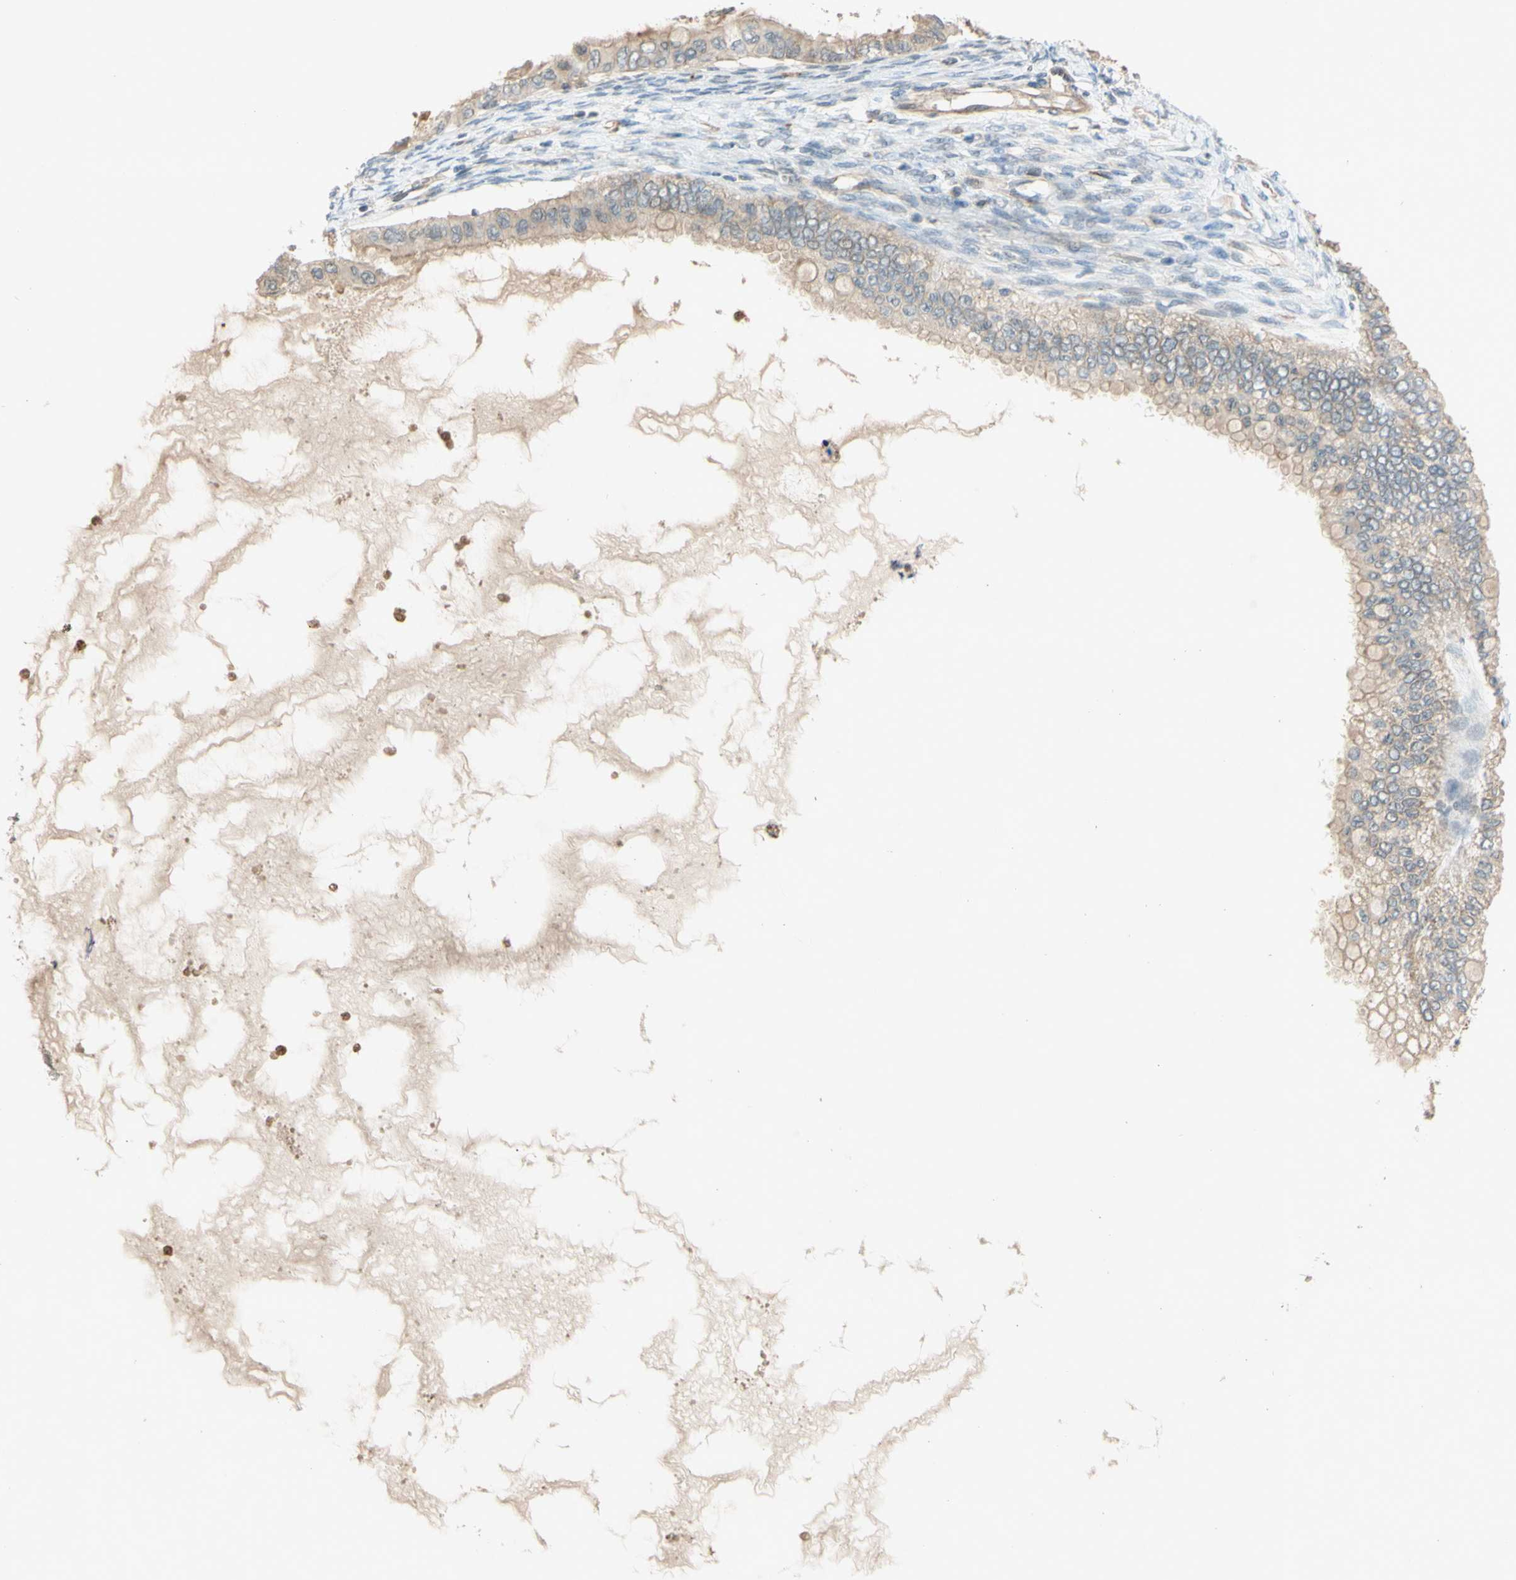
{"staining": {"intensity": "weak", "quantity": ">75%", "location": "cytoplasmic/membranous"}, "tissue": "ovarian cancer", "cell_type": "Tumor cells", "image_type": "cancer", "snomed": [{"axis": "morphology", "description": "Cystadenocarcinoma, mucinous, NOS"}, {"axis": "topography", "description": "Ovary"}], "caption": "Weak cytoplasmic/membranous staining for a protein is present in approximately >75% of tumor cells of mucinous cystadenocarcinoma (ovarian) using IHC.", "gene": "GATA1", "patient": {"sex": "female", "age": 80}}